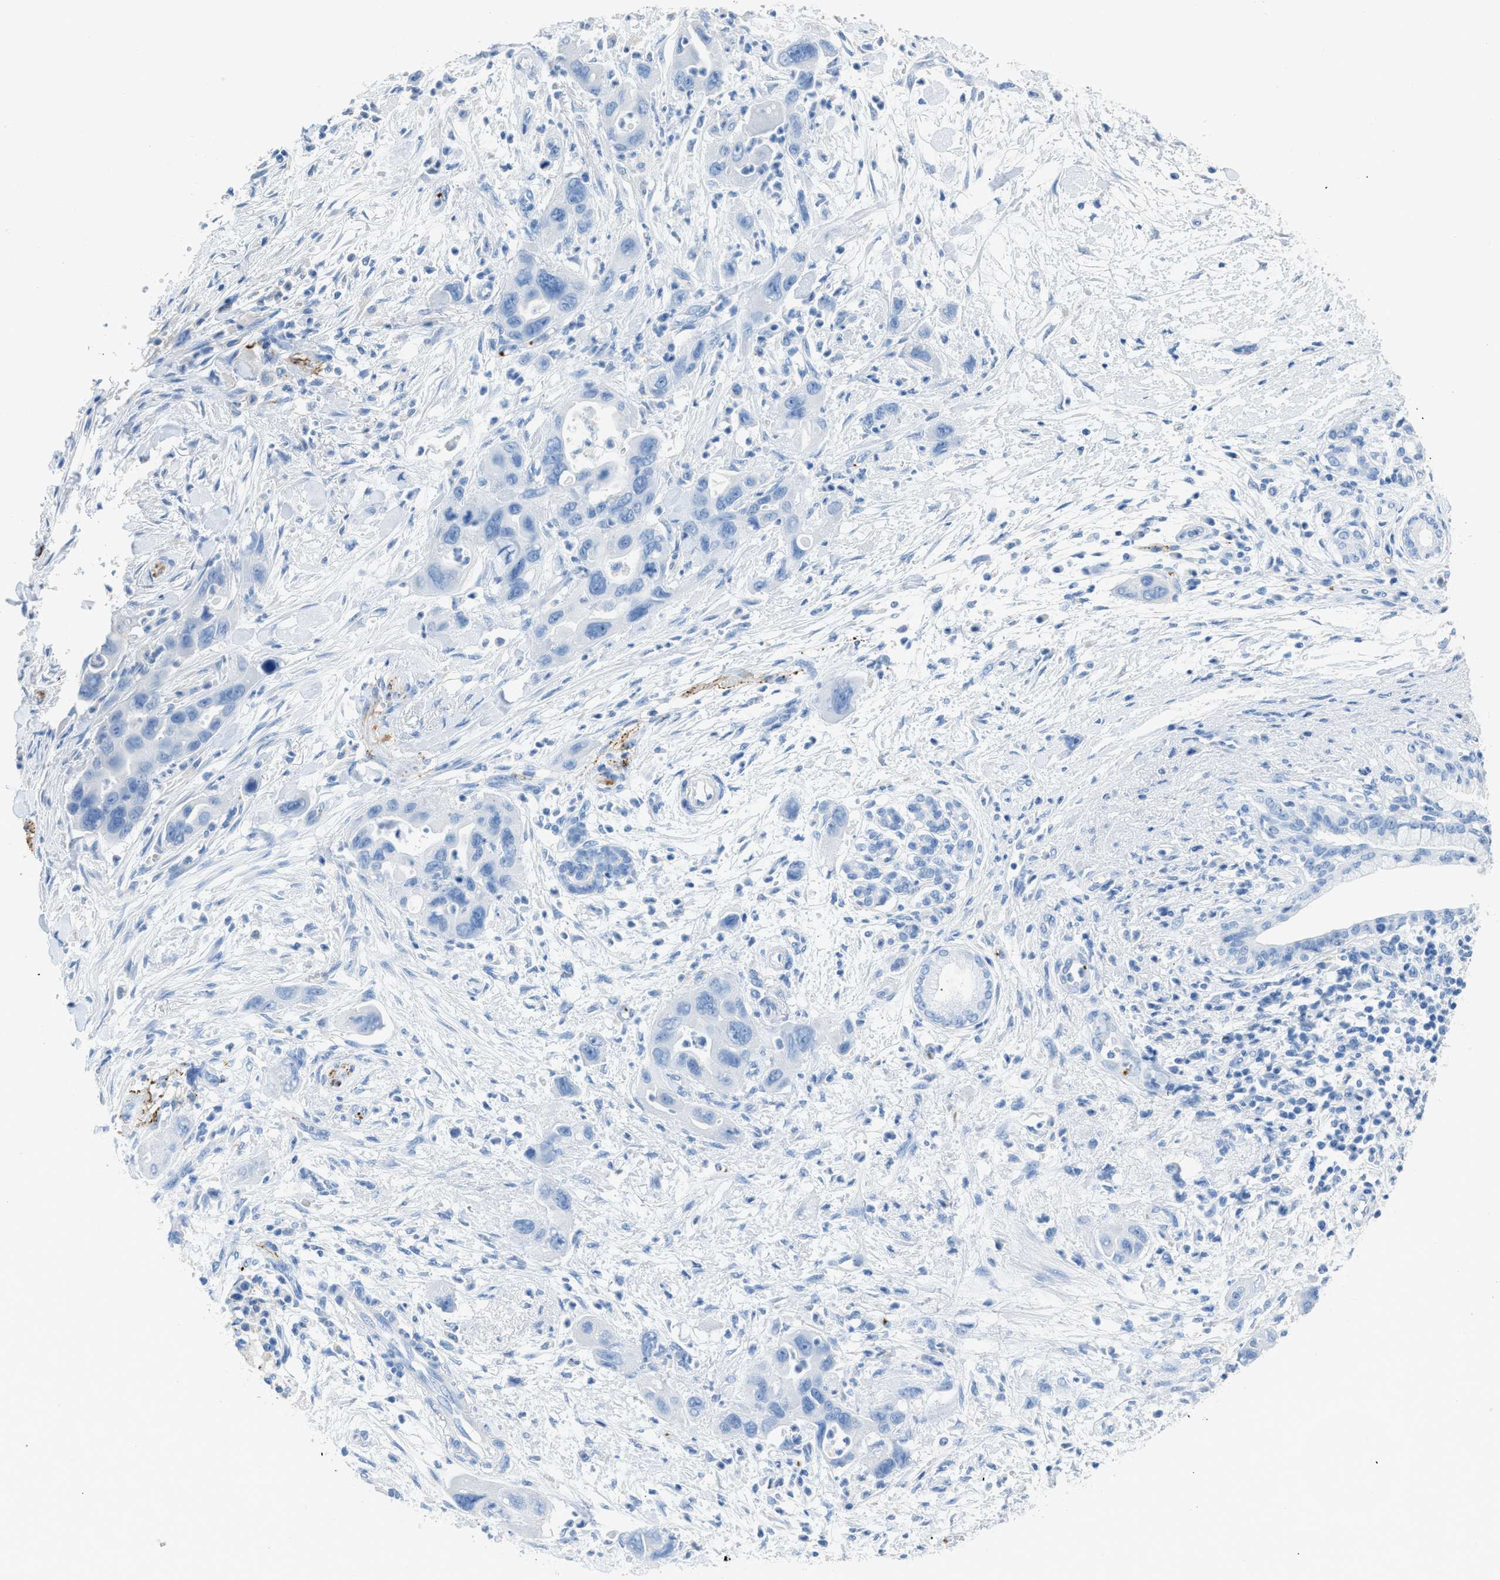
{"staining": {"intensity": "negative", "quantity": "none", "location": "none"}, "tissue": "pancreatic cancer", "cell_type": "Tumor cells", "image_type": "cancer", "snomed": [{"axis": "morphology", "description": "Normal tissue, NOS"}, {"axis": "morphology", "description": "Adenocarcinoma, NOS"}, {"axis": "topography", "description": "Pancreas"}], "caption": "DAB immunohistochemical staining of pancreatic adenocarcinoma demonstrates no significant staining in tumor cells.", "gene": "FAIM2", "patient": {"sex": "female", "age": 71}}